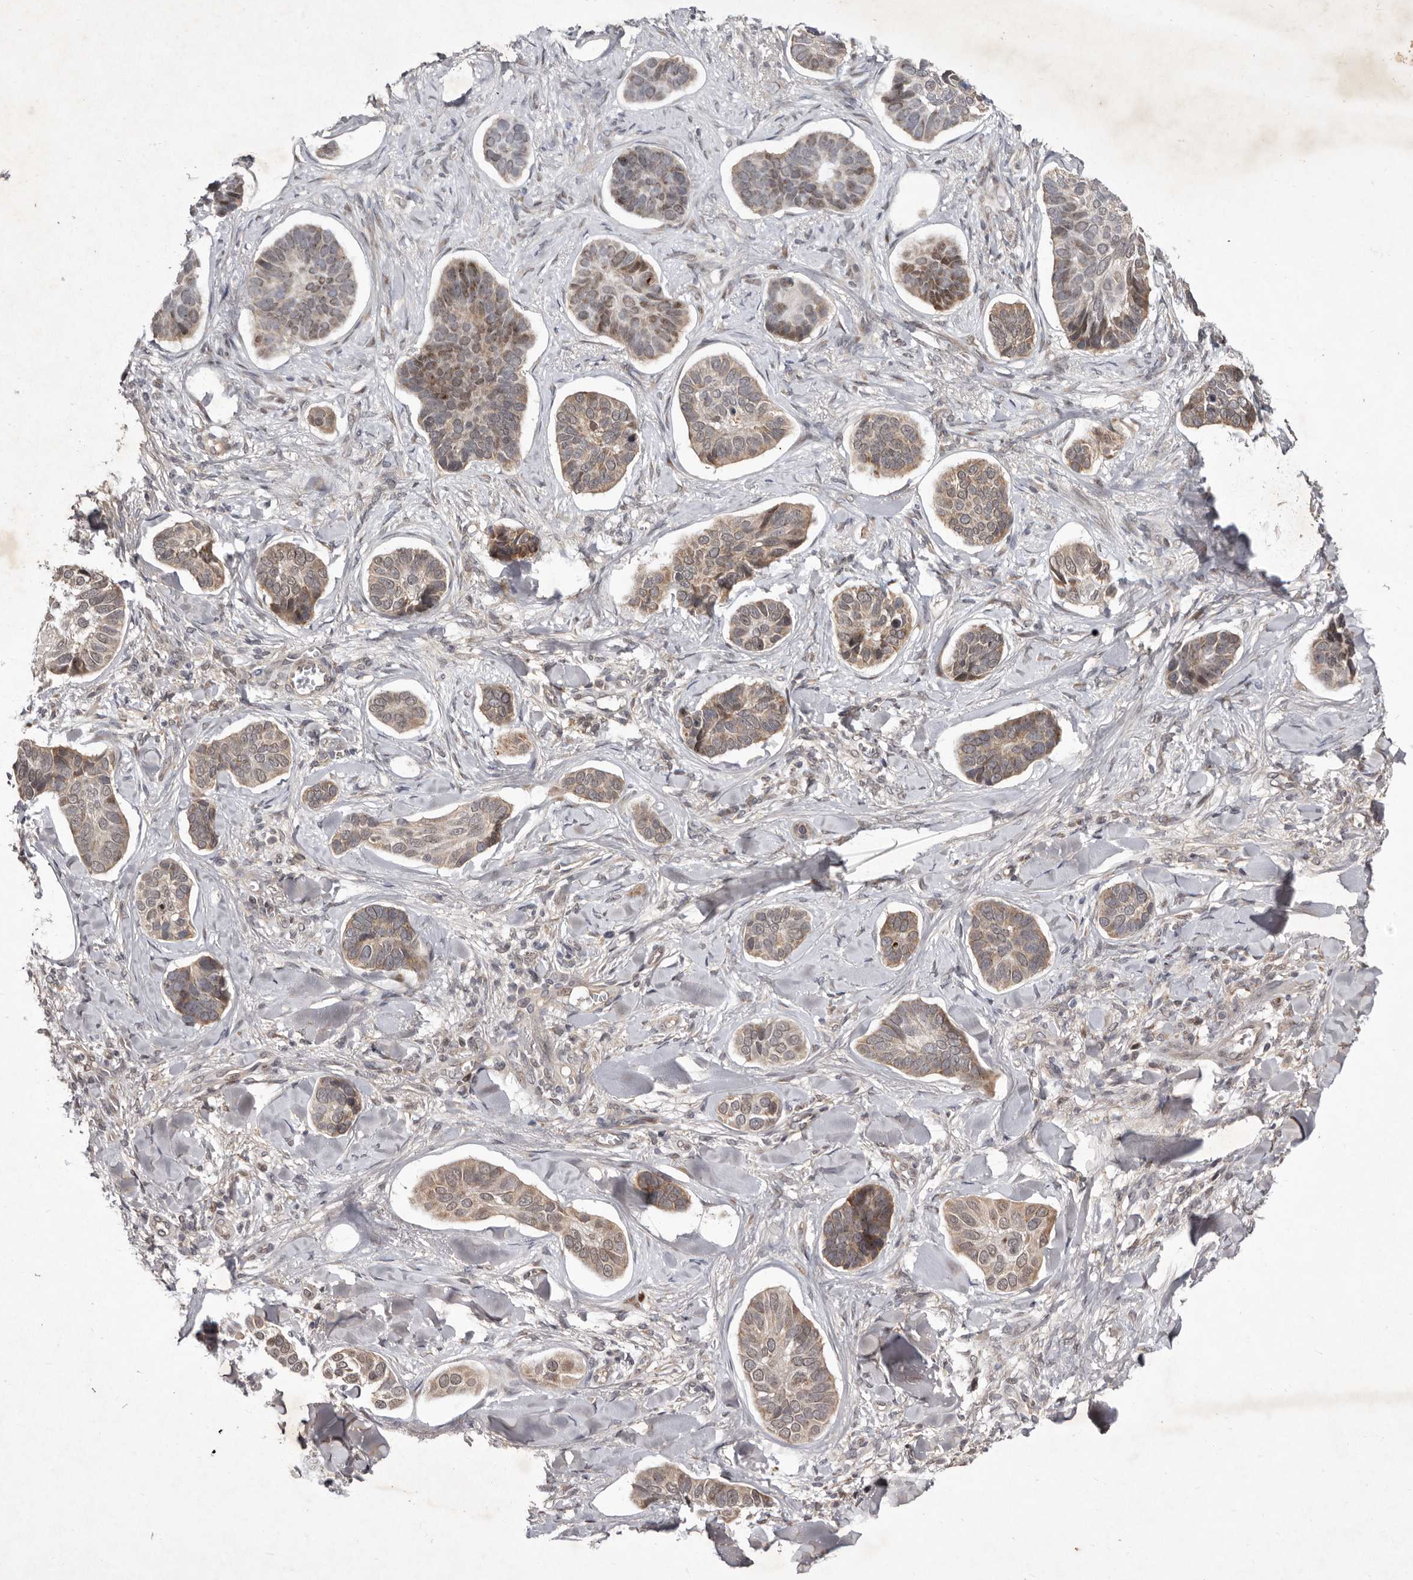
{"staining": {"intensity": "weak", "quantity": ">75%", "location": "cytoplasmic/membranous,nuclear"}, "tissue": "skin cancer", "cell_type": "Tumor cells", "image_type": "cancer", "snomed": [{"axis": "morphology", "description": "Basal cell carcinoma"}, {"axis": "topography", "description": "Skin"}], "caption": "Immunohistochemistry (IHC) staining of skin basal cell carcinoma, which reveals low levels of weak cytoplasmic/membranous and nuclear expression in approximately >75% of tumor cells indicating weak cytoplasmic/membranous and nuclear protein staining. The staining was performed using DAB (brown) for protein detection and nuclei were counterstained in hematoxylin (blue).", "gene": "ABL1", "patient": {"sex": "male", "age": 62}}